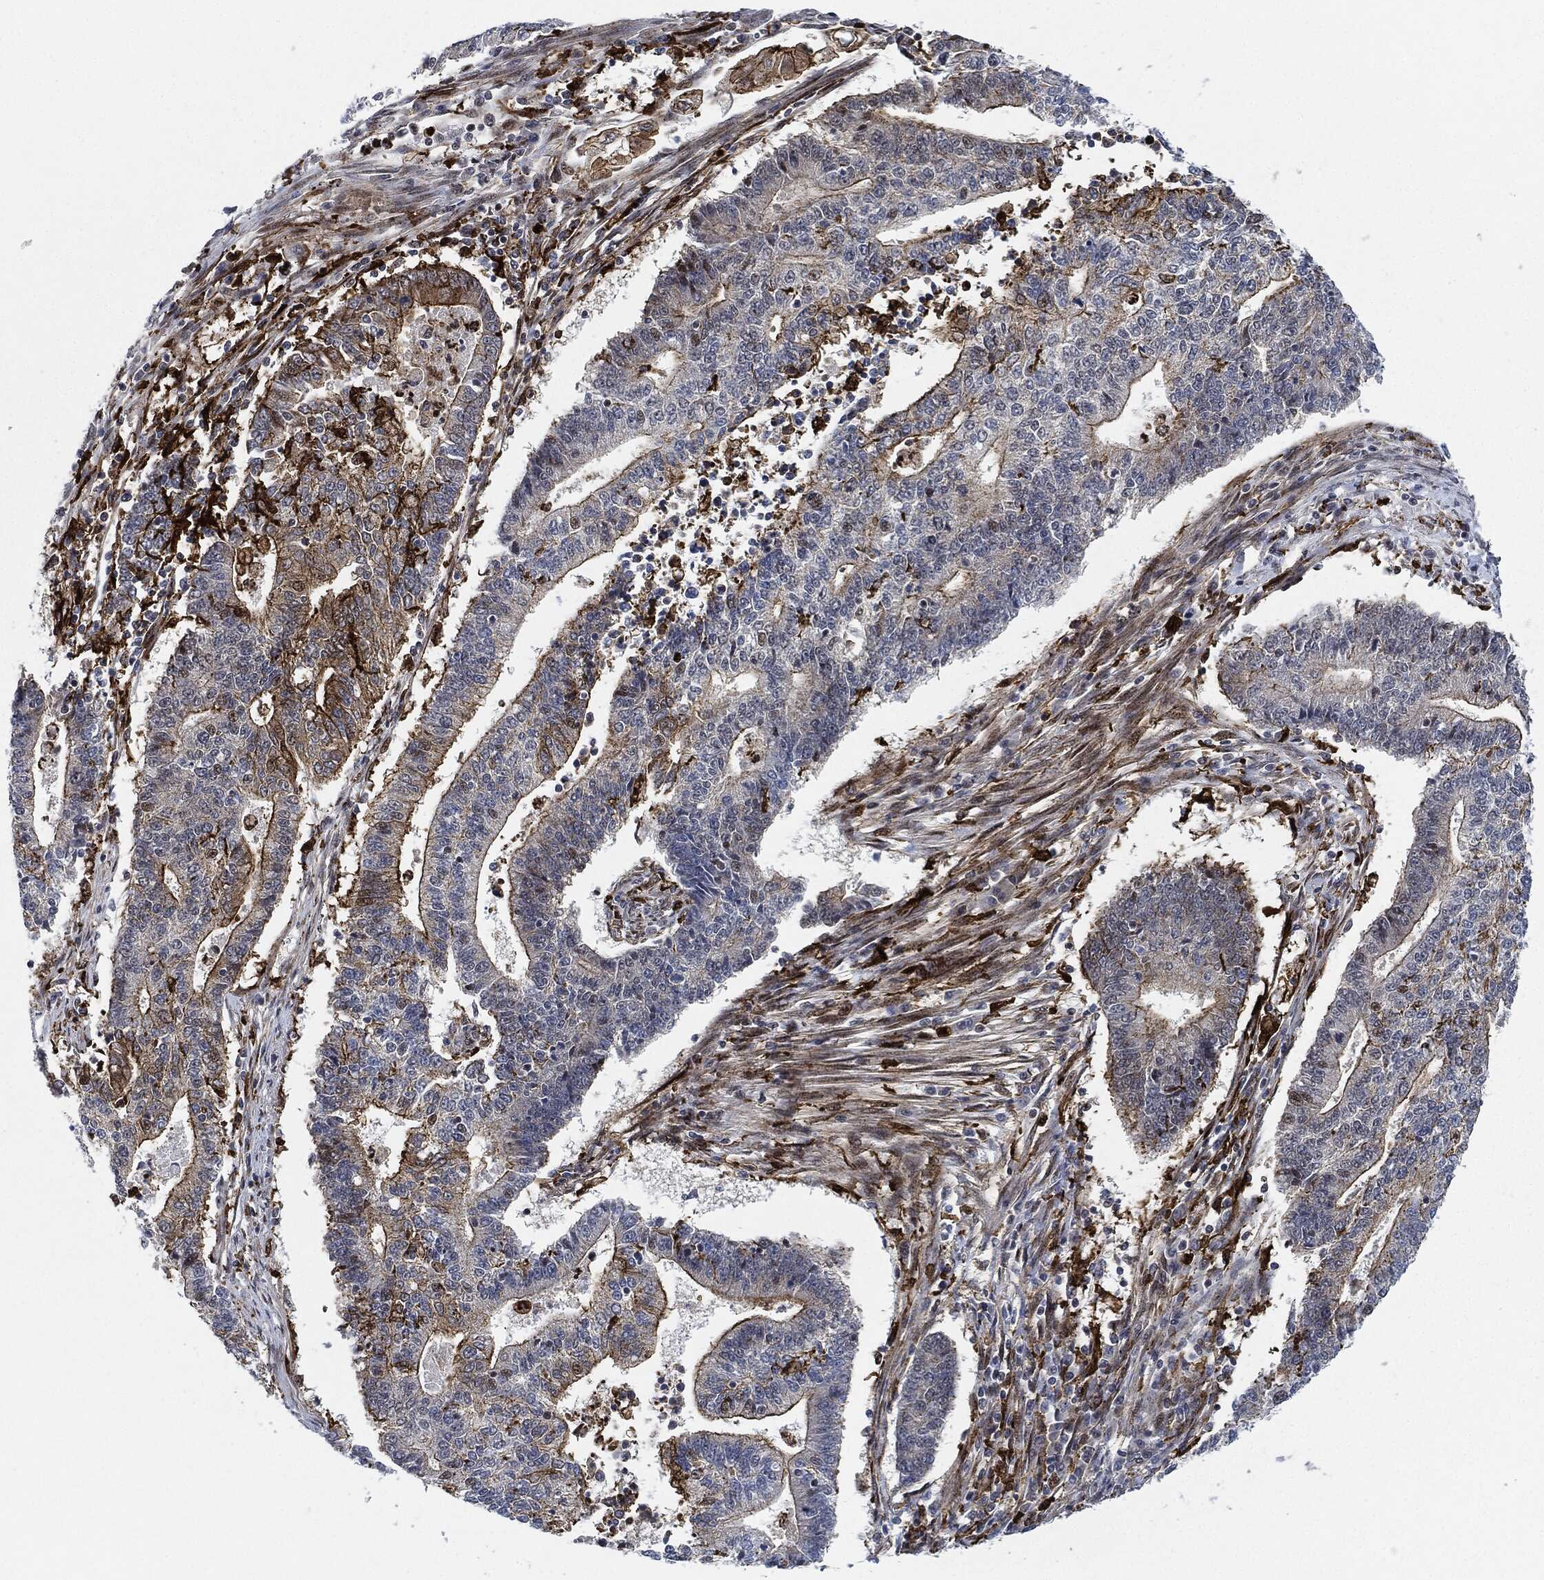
{"staining": {"intensity": "strong", "quantity": "<25%", "location": "cytoplasmic/membranous"}, "tissue": "endometrial cancer", "cell_type": "Tumor cells", "image_type": "cancer", "snomed": [{"axis": "morphology", "description": "Adenocarcinoma, NOS"}, {"axis": "topography", "description": "Uterus"}, {"axis": "topography", "description": "Endometrium"}], "caption": "IHC of human endometrial adenocarcinoma displays medium levels of strong cytoplasmic/membranous staining in approximately <25% of tumor cells. Immunohistochemistry (ihc) stains the protein of interest in brown and the nuclei are stained blue.", "gene": "NANOS3", "patient": {"sex": "female", "age": 54}}